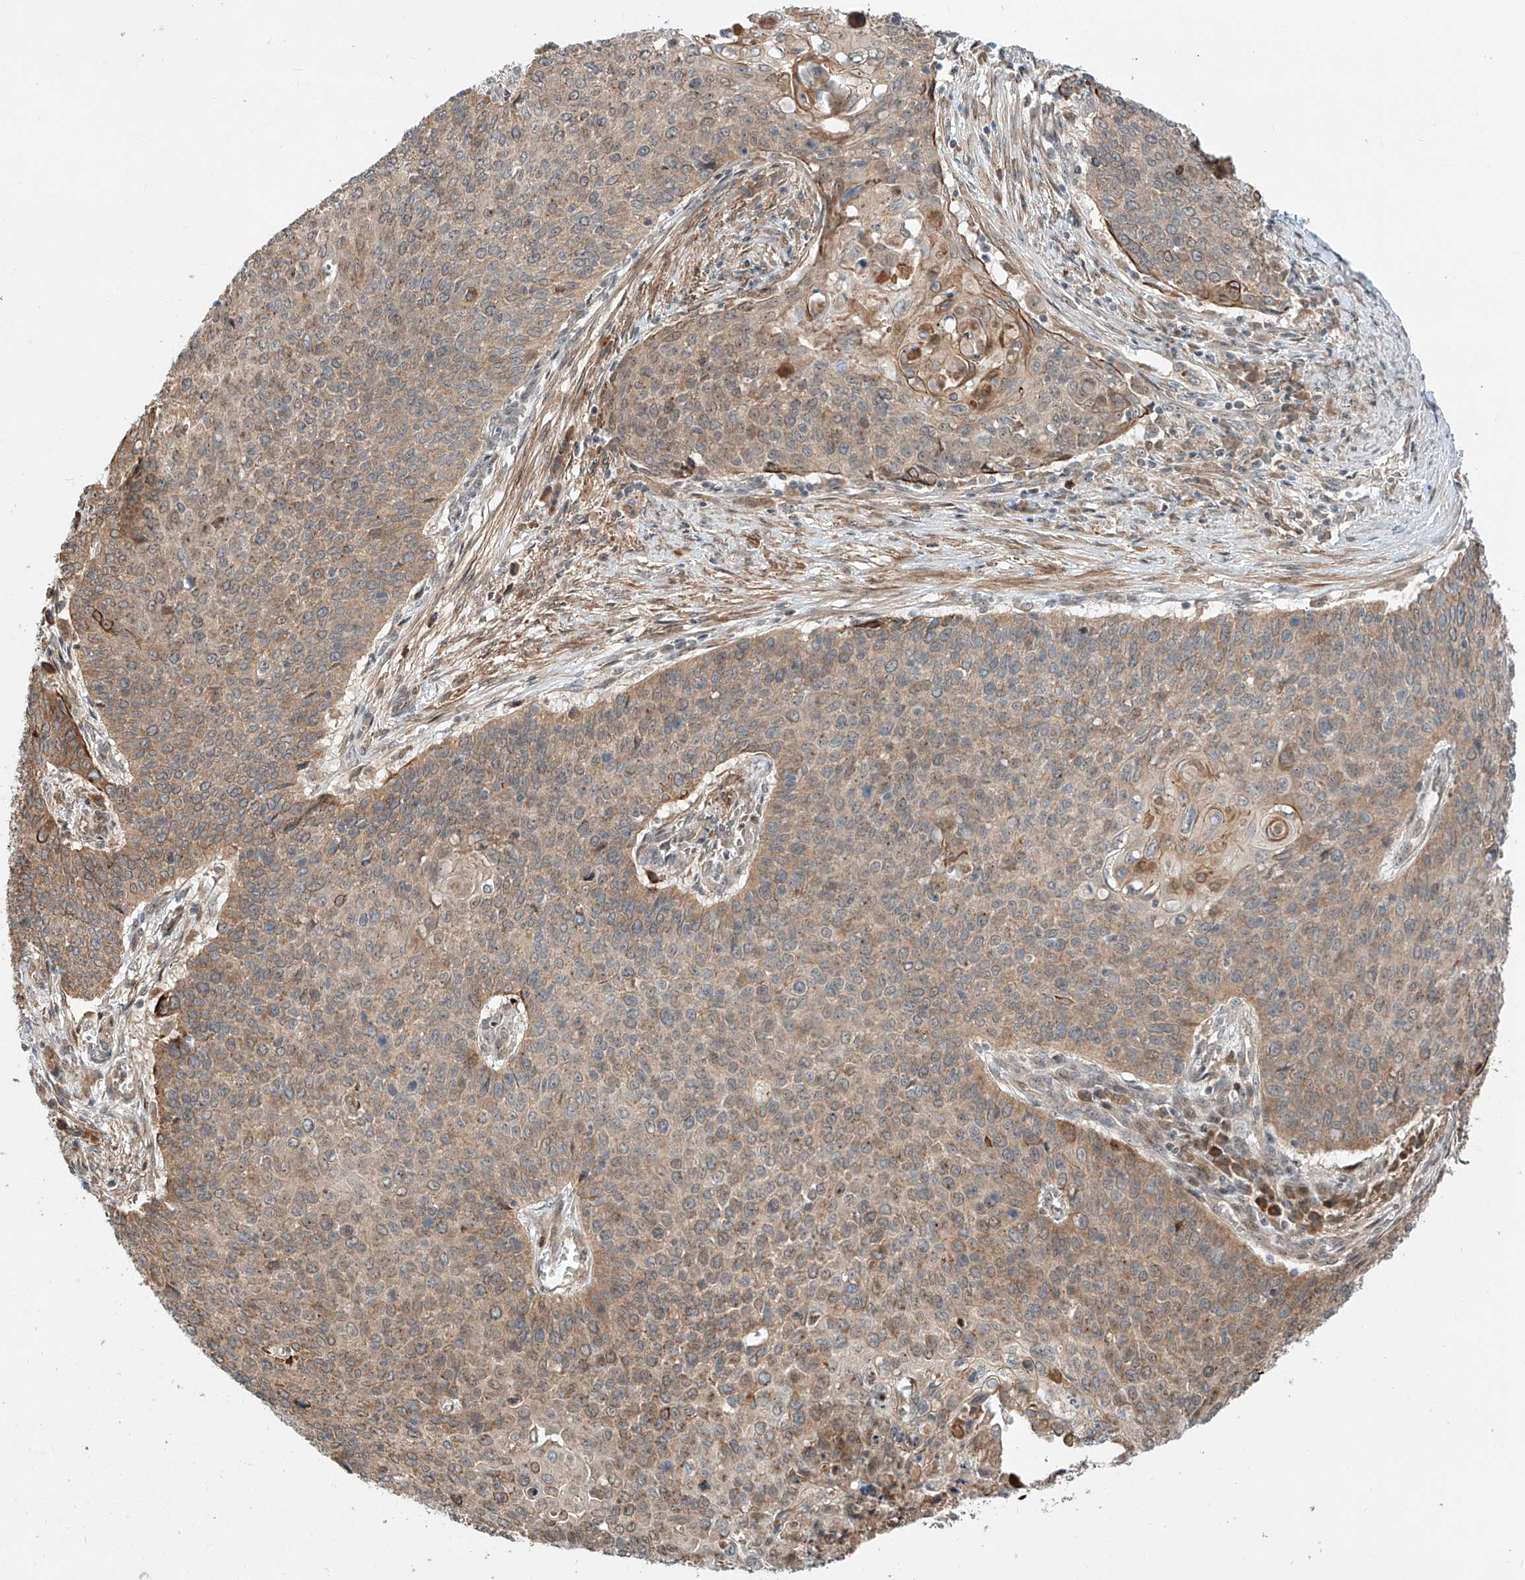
{"staining": {"intensity": "strong", "quantity": "<25%", "location": "cytoplasmic/membranous"}, "tissue": "cervical cancer", "cell_type": "Tumor cells", "image_type": "cancer", "snomed": [{"axis": "morphology", "description": "Squamous cell carcinoma, NOS"}, {"axis": "topography", "description": "Cervix"}], "caption": "Protein expression analysis of cervical squamous cell carcinoma reveals strong cytoplasmic/membranous positivity in approximately <25% of tumor cells. The protein is shown in brown color, while the nuclei are stained blue.", "gene": "CPAMD8", "patient": {"sex": "female", "age": 39}}